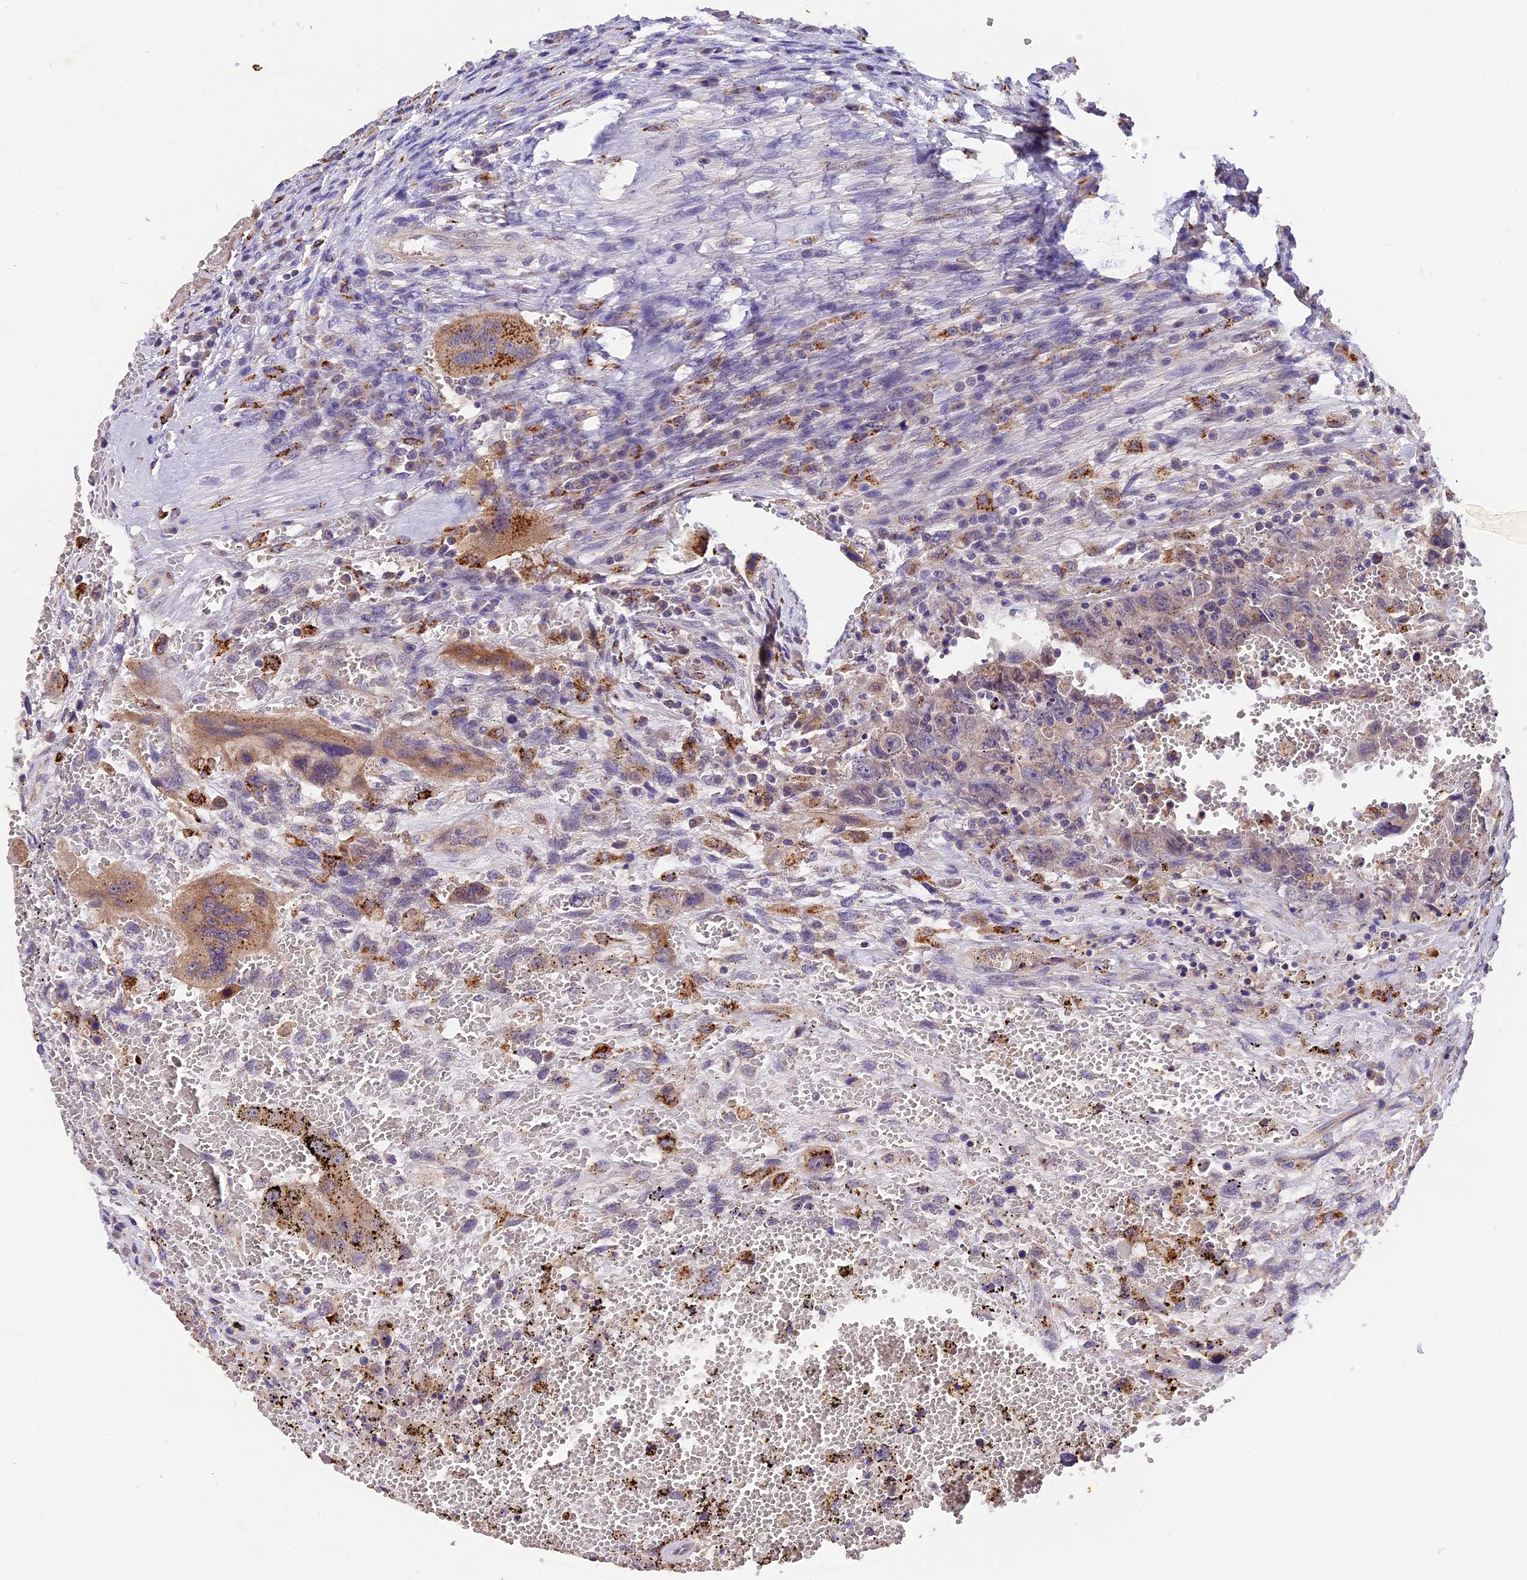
{"staining": {"intensity": "negative", "quantity": "none", "location": "none"}, "tissue": "testis cancer", "cell_type": "Tumor cells", "image_type": "cancer", "snomed": [{"axis": "morphology", "description": "Carcinoma, Embryonal, NOS"}, {"axis": "topography", "description": "Testis"}], "caption": "Immunohistochemistry (IHC) of testis cancer displays no positivity in tumor cells.", "gene": "COPE", "patient": {"sex": "male", "age": 26}}